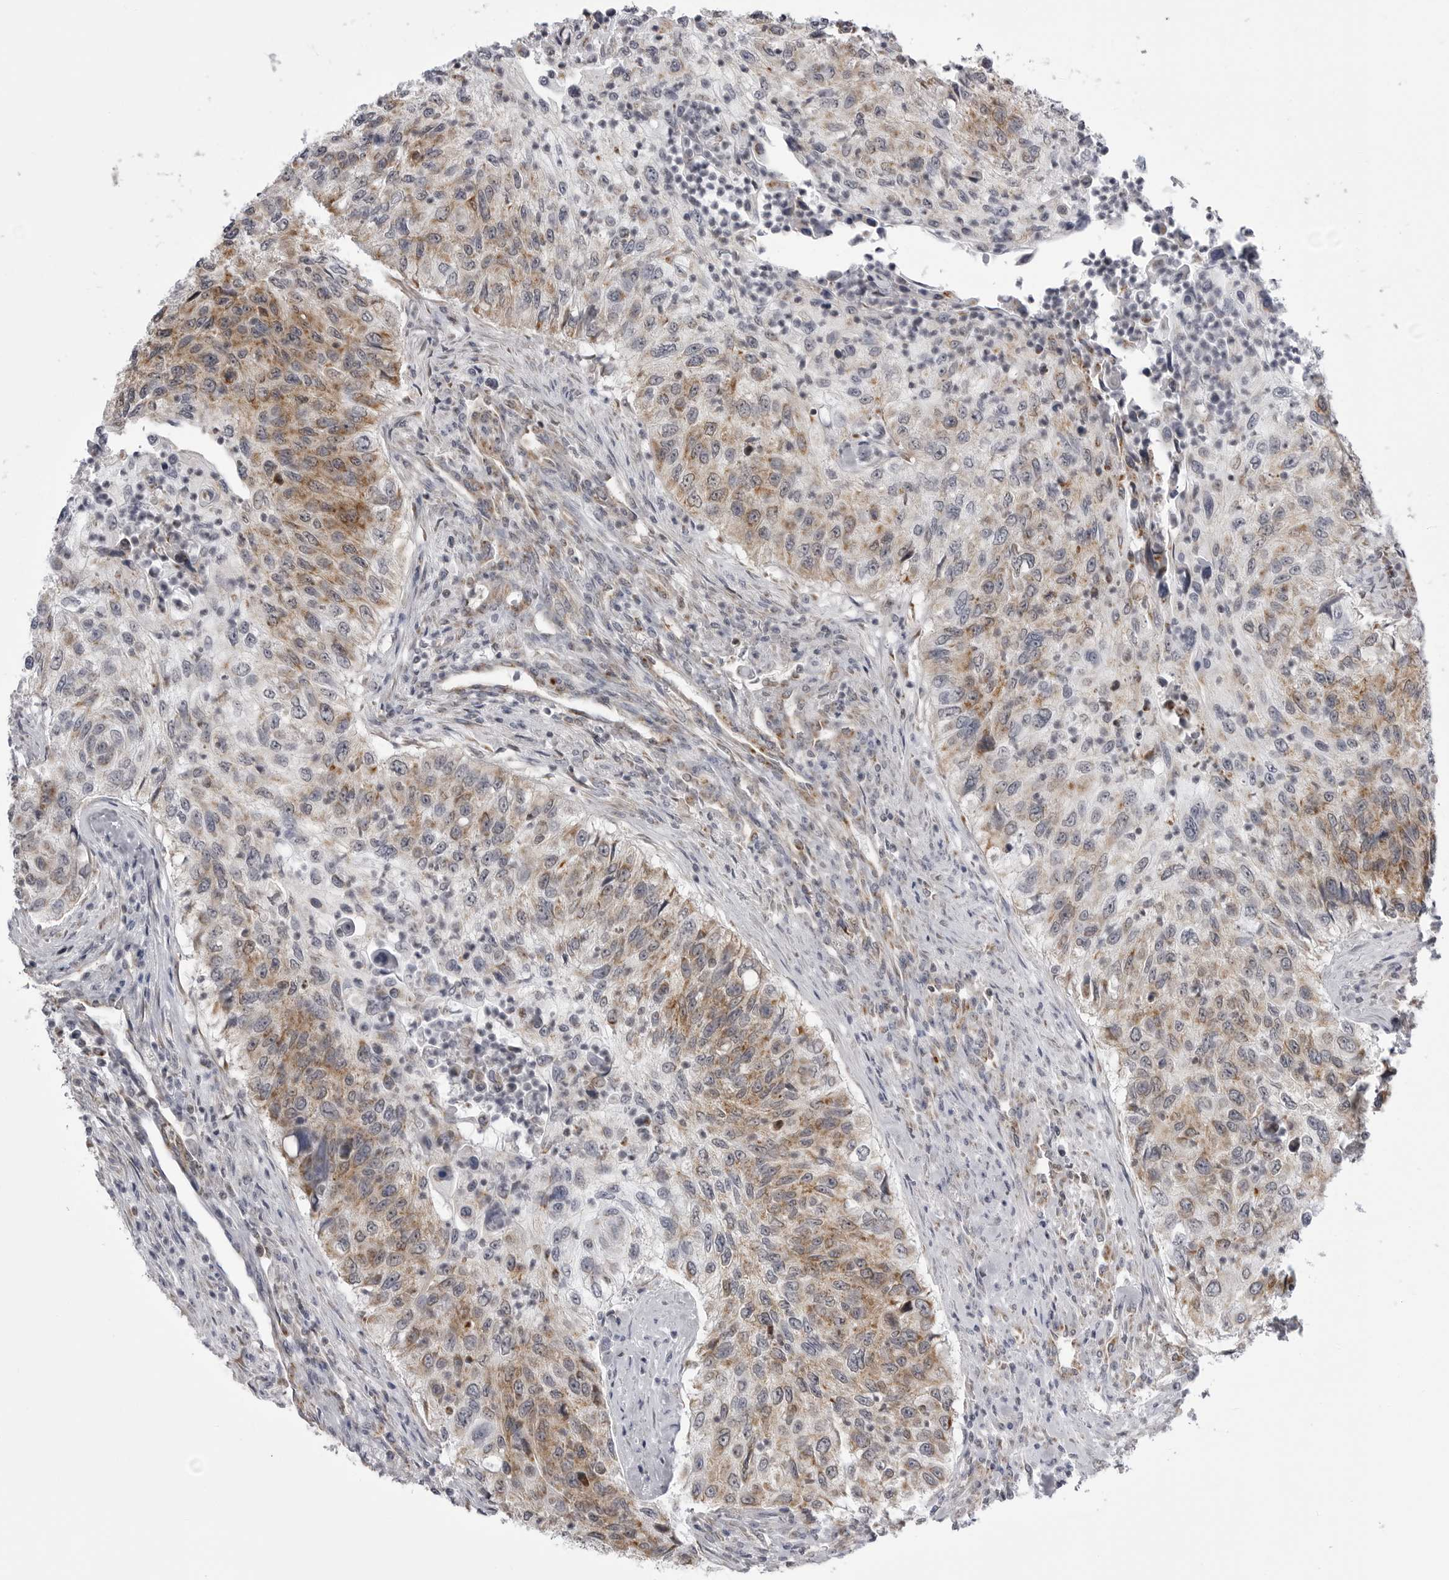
{"staining": {"intensity": "moderate", "quantity": "25%-75%", "location": "cytoplasmic/membranous"}, "tissue": "urothelial cancer", "cell_type": "Tumor cells", "image_type": "cancer", "snomed": [{"axis": "morphology", "description": "Urothelial carcinoma, High grade"}, {"axis": "topography", "description": "Urinary bladder"}], "caption": "High-grade urothelial carcinoma was stained to show a protein in brown. There is medium levels of moderate cytoplasmic/membranous expression in approximately 25%-75% of tumor cells.", "gene": "FH", "patient": {"sex": "female", "age": 60}}